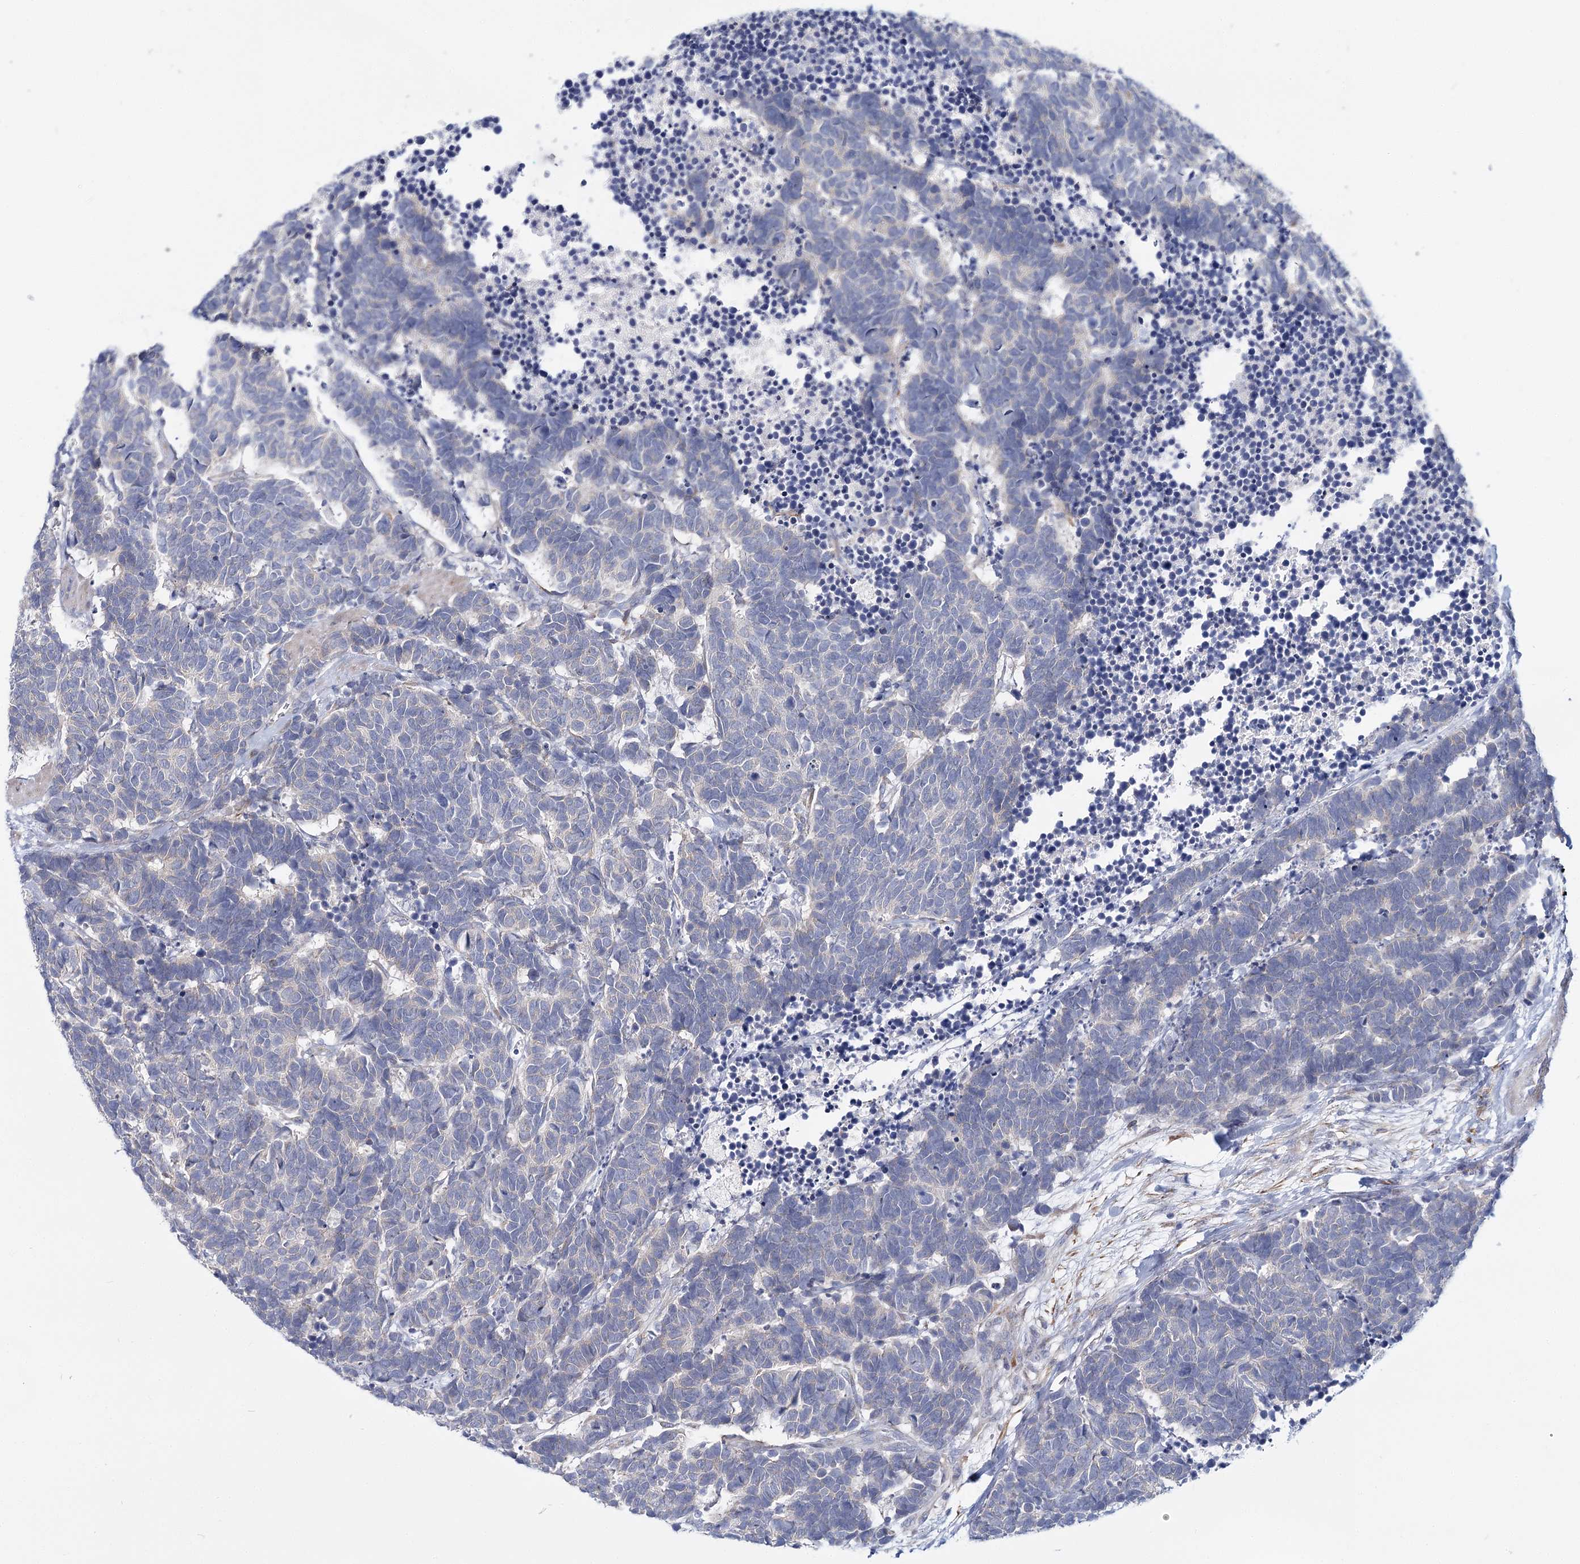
{"staining": {"intensity": "negative", "quantity": "none", "location": "none"}, "tissue": "carcinoid", "cell_type": "Tumor cells", "image_type": "cancer", "snomed": [{"axis": "morphology", "description": "Carcinoma, NOS"}, {"axis": "morphology", "description": "Carcinoid, malignant, NOS"}, {"axis": "topography", "description": "Urinary bladder"}], "caption": "This is an IHC histopathology image of human carcinoid. There is no positivity in tumor cells.", "gene": "TEX12", "patient": {"sex": "male", "age": 57}}